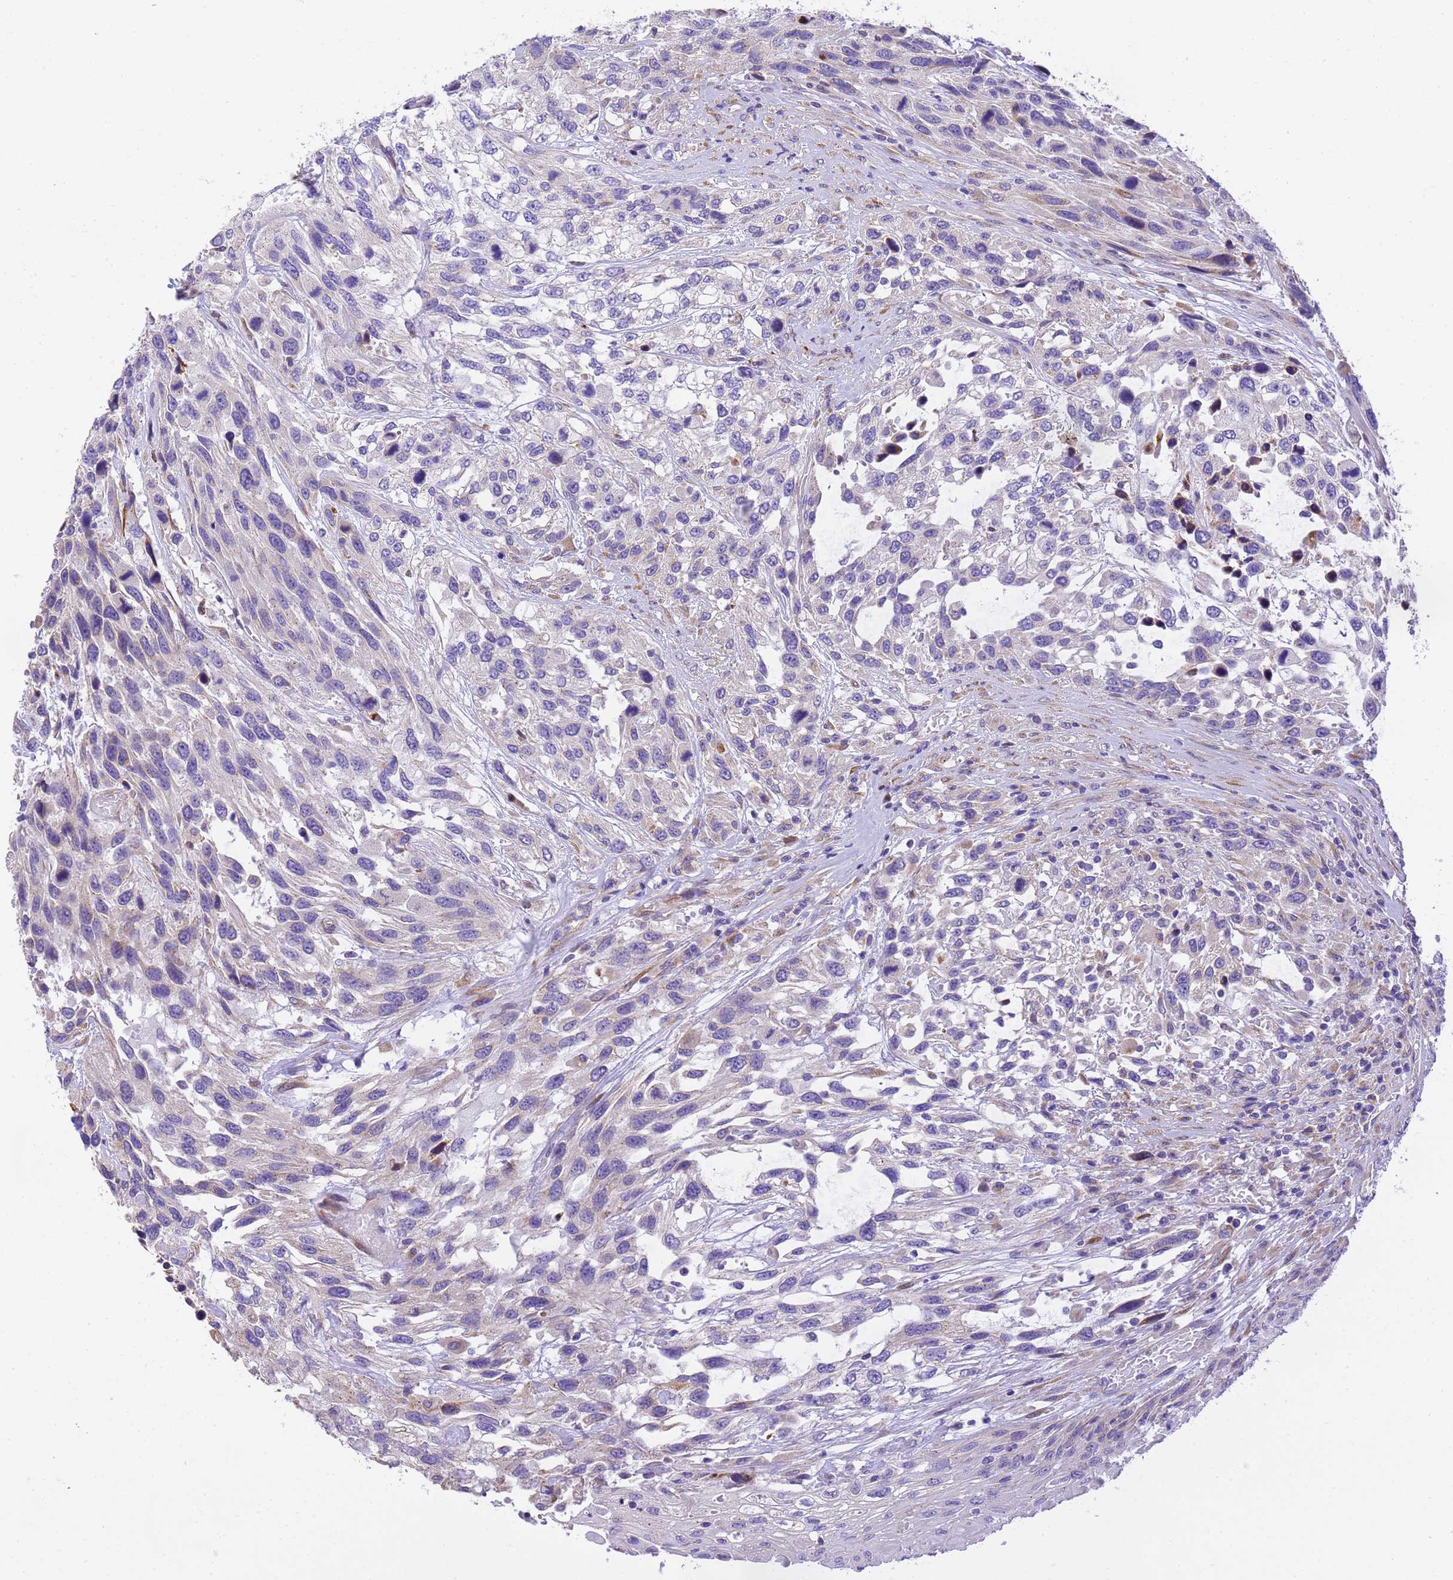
{"staining": {"intensity": "weak", "quantity": "<25%", "location": "cytoplasmic/membranous"}, "tissue": "urothelial cancer", "cell_type": "Tumor cells", "image_type": "cancer", "snomed": [{"axis": "morphology", "description": "Urothelial carcinoma, High grade"}, {"axis": "topography", "description": "Urinary bladder"}], "caption": "This is a photomicrograph of immunohistochemistry (IHC) staining of urothelial cancer, which shows no staining in tumor cells.", "gene": "RHBDD3", "patient": {"sex": "female", "age": 70}}